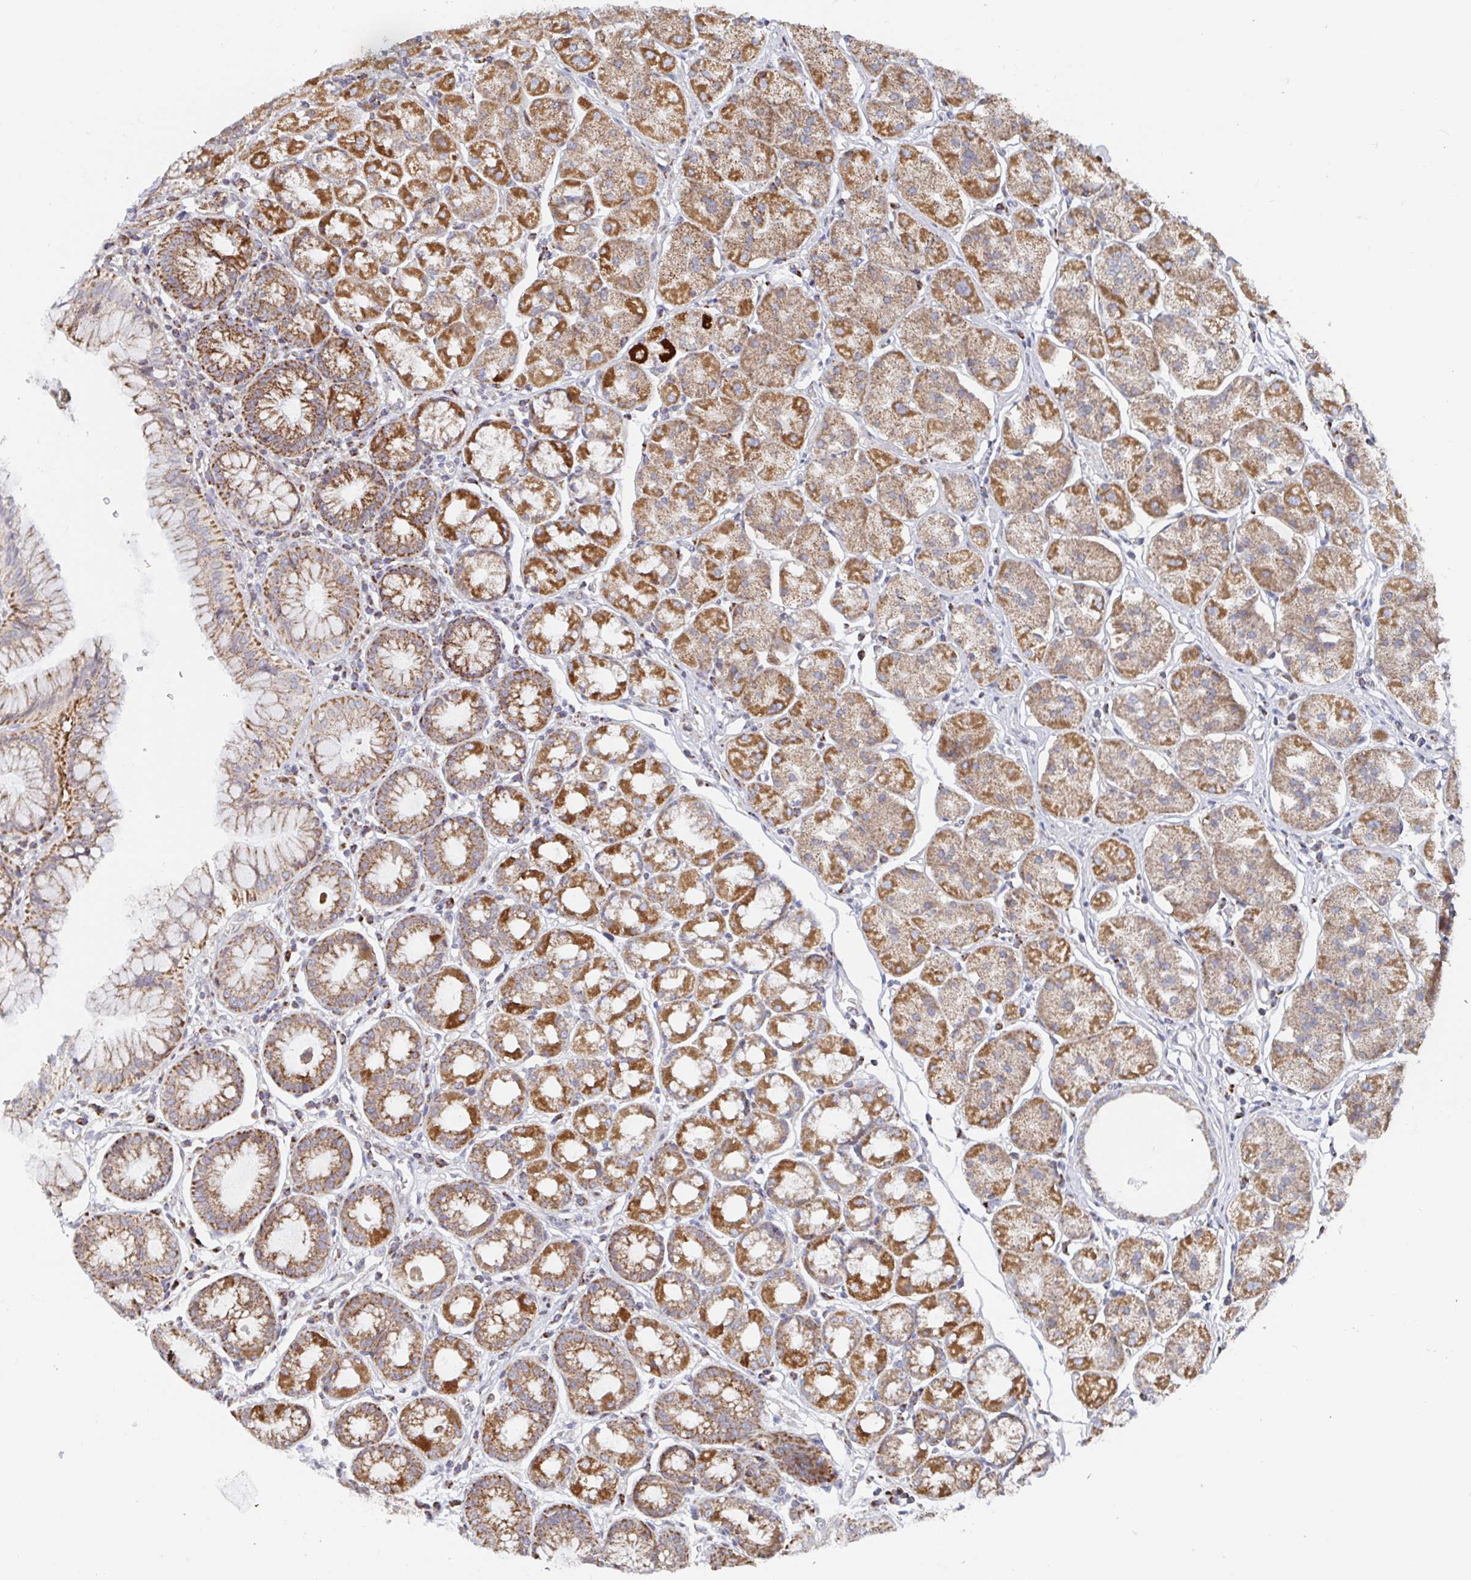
{"staining": {"intensity": "moderate", "quantity": ">75%", "location": "cytoplasmic/membranous"}, "tissue": "stomach", "cell_type": "Glandular cells", "image_type": "normal", "snomed": [{"axis": "morphology", "description": "Normal tissue, NOS"}, {"axis": "topography", "description": "Stomach"}], "caption": "Immunohistochemical staining of benign human stomach reveals moderate cytoplasmic/membranous protein positivity in approximately >75% of glandular cells.", "gene": "STARD8", "patient": {"sex": "male", "age": 55}}